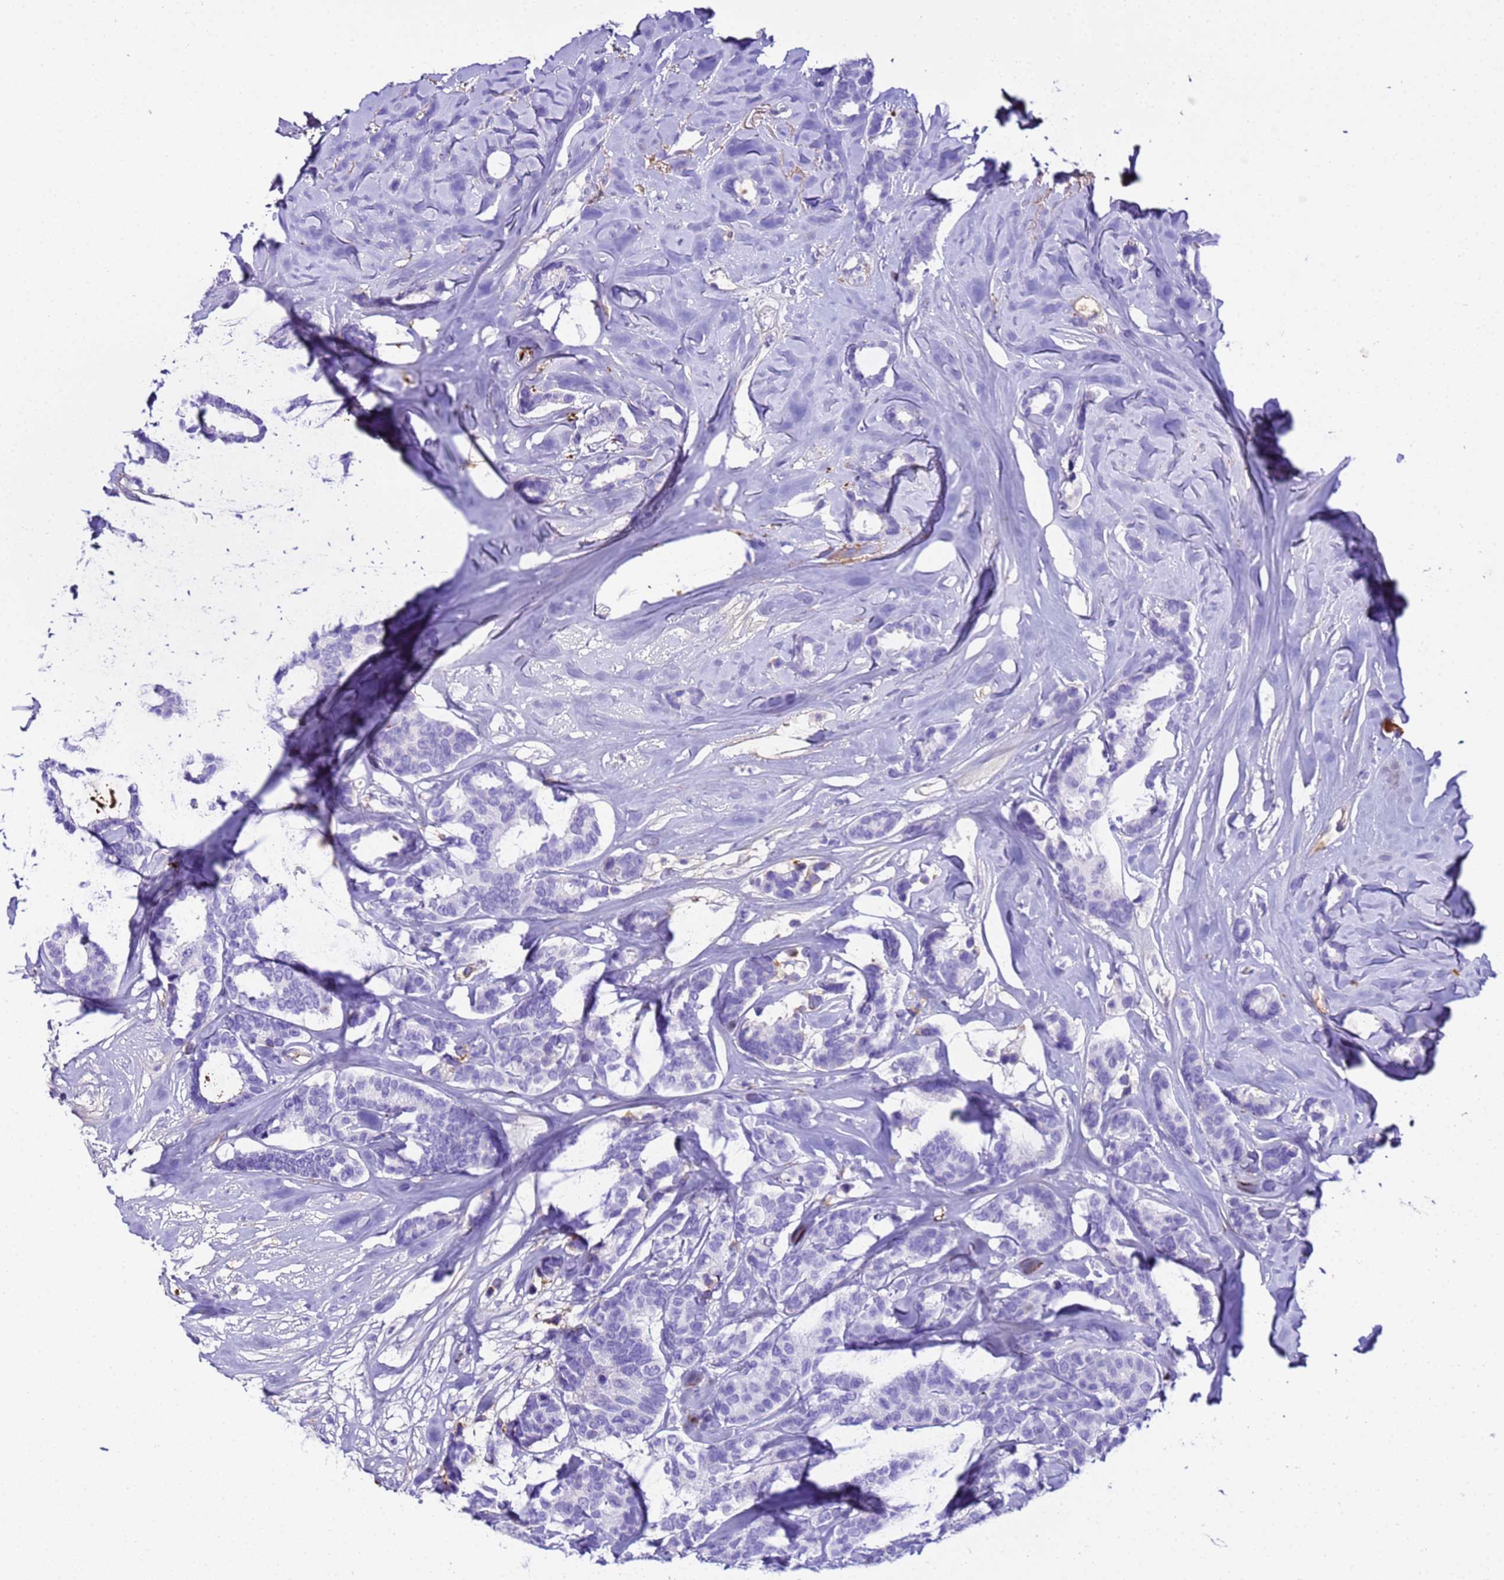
{"staining": {"intensity": "moderate", "quantity": "<25%", "location": "cytoplasmic/membranous"}, "tissue": "breast cancer", "cell_type": "Tumor cells", "image_type": "cancer", "snomed": [{"axis": "morphology", "description": "Duct carcinoma"}, {"axis": "topography", "description": "Breast"}], "caption": "Breast cancer (invasive ductal carcinoma) stained with IHC demonstrates moderate cytoplasmic/membranous staining in about <25% of tumor cells.", "gene": "CFHR2", "patient": {"sex": "female", "age": 87}}